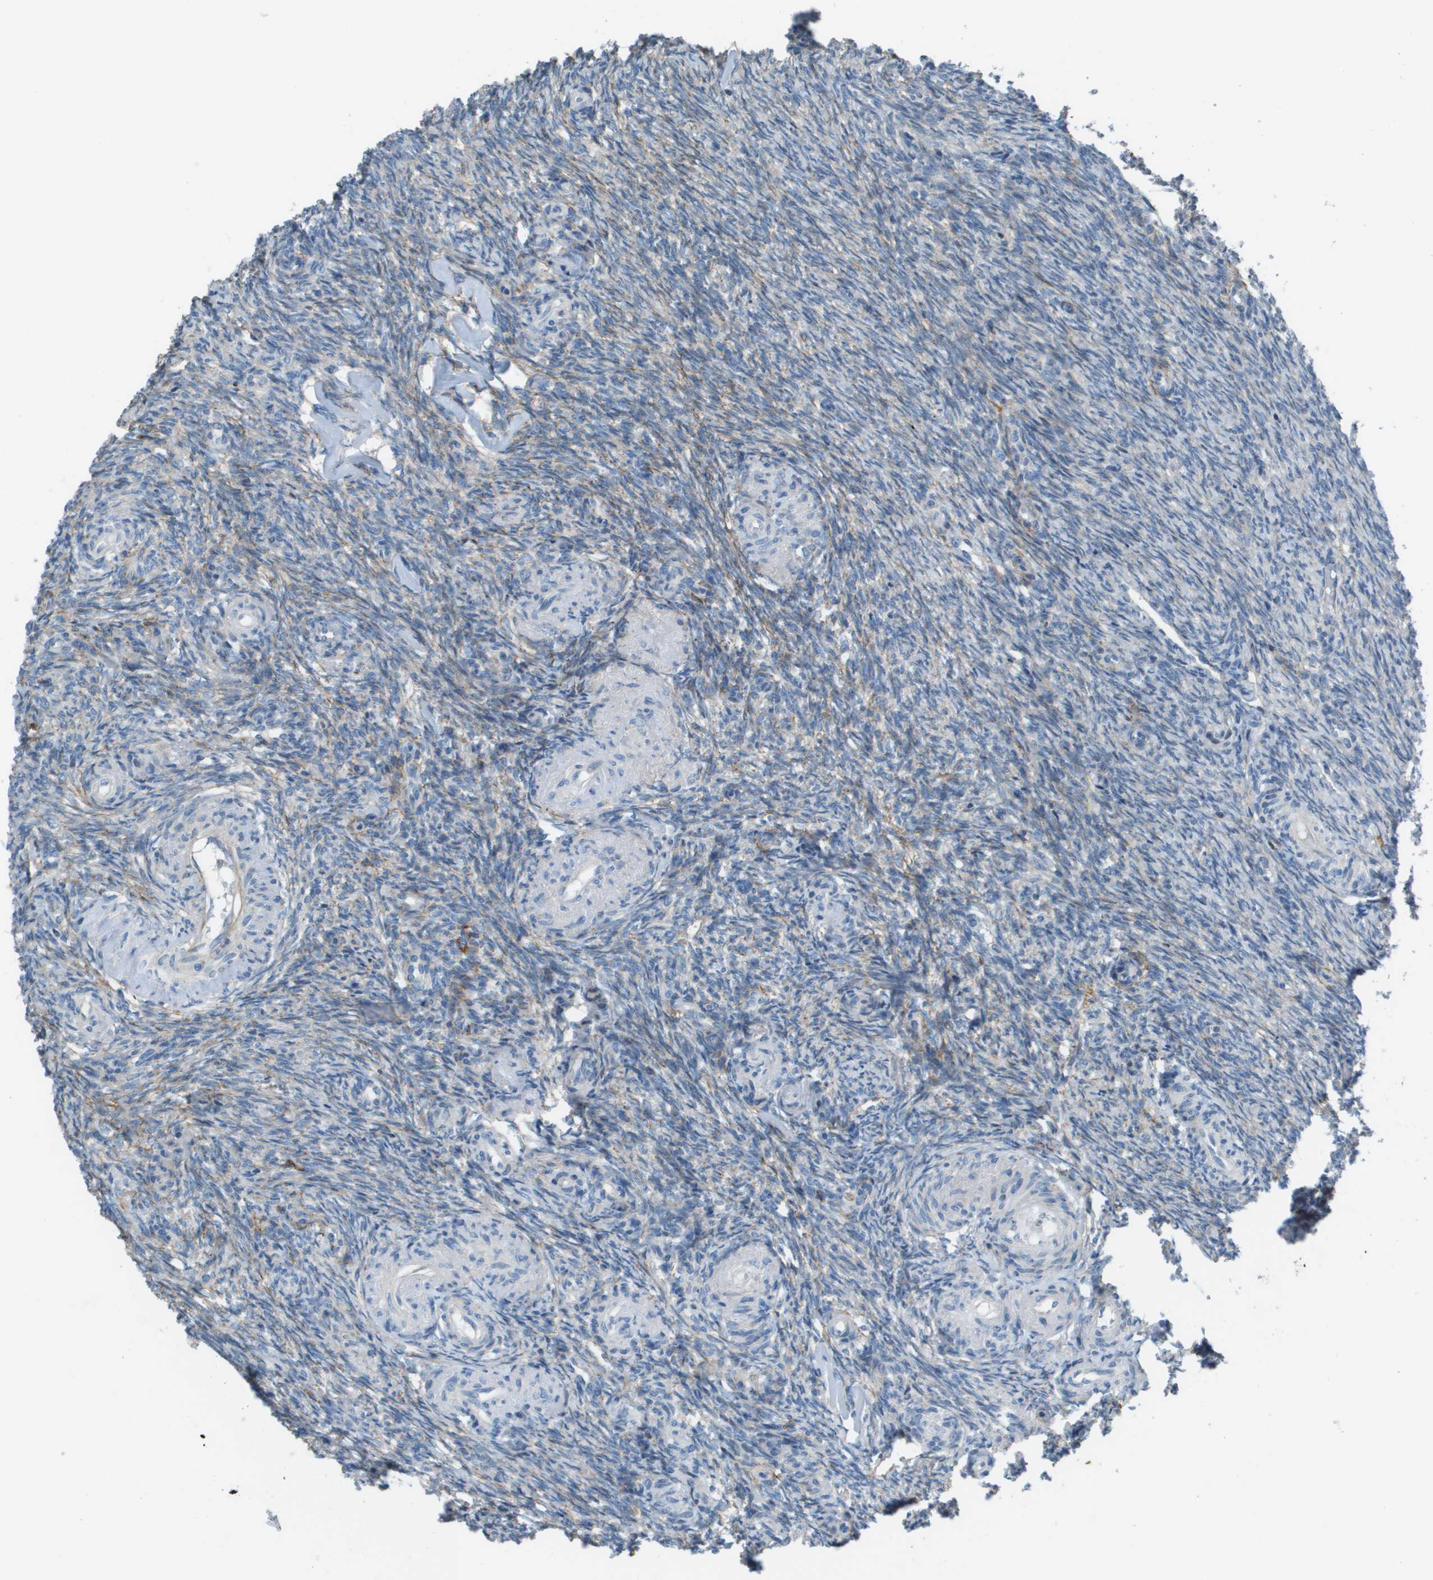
{"staining": {"intensity": "weak", "quantity": "<25%", "location": "cytoplasmic/membranous"}, "tissue": "ovary", "cell_type": "Follicle cells", "image_type": "normal", "snomed": [{"axis": "morphology", "description": "Normal tissue, NOS"}, {"axis": "topography", "description": "Ovary"}], "caption": "This is a photomicrograph of immunohistochemistry staining of unremarkable ovary, which shows no expression in follicle cells. (DAB immunohistochemistry visualized using brightfield microscopy, high magnification).", "gene": "GALNT6", "patient": {"sex": "female", "age": 41}}